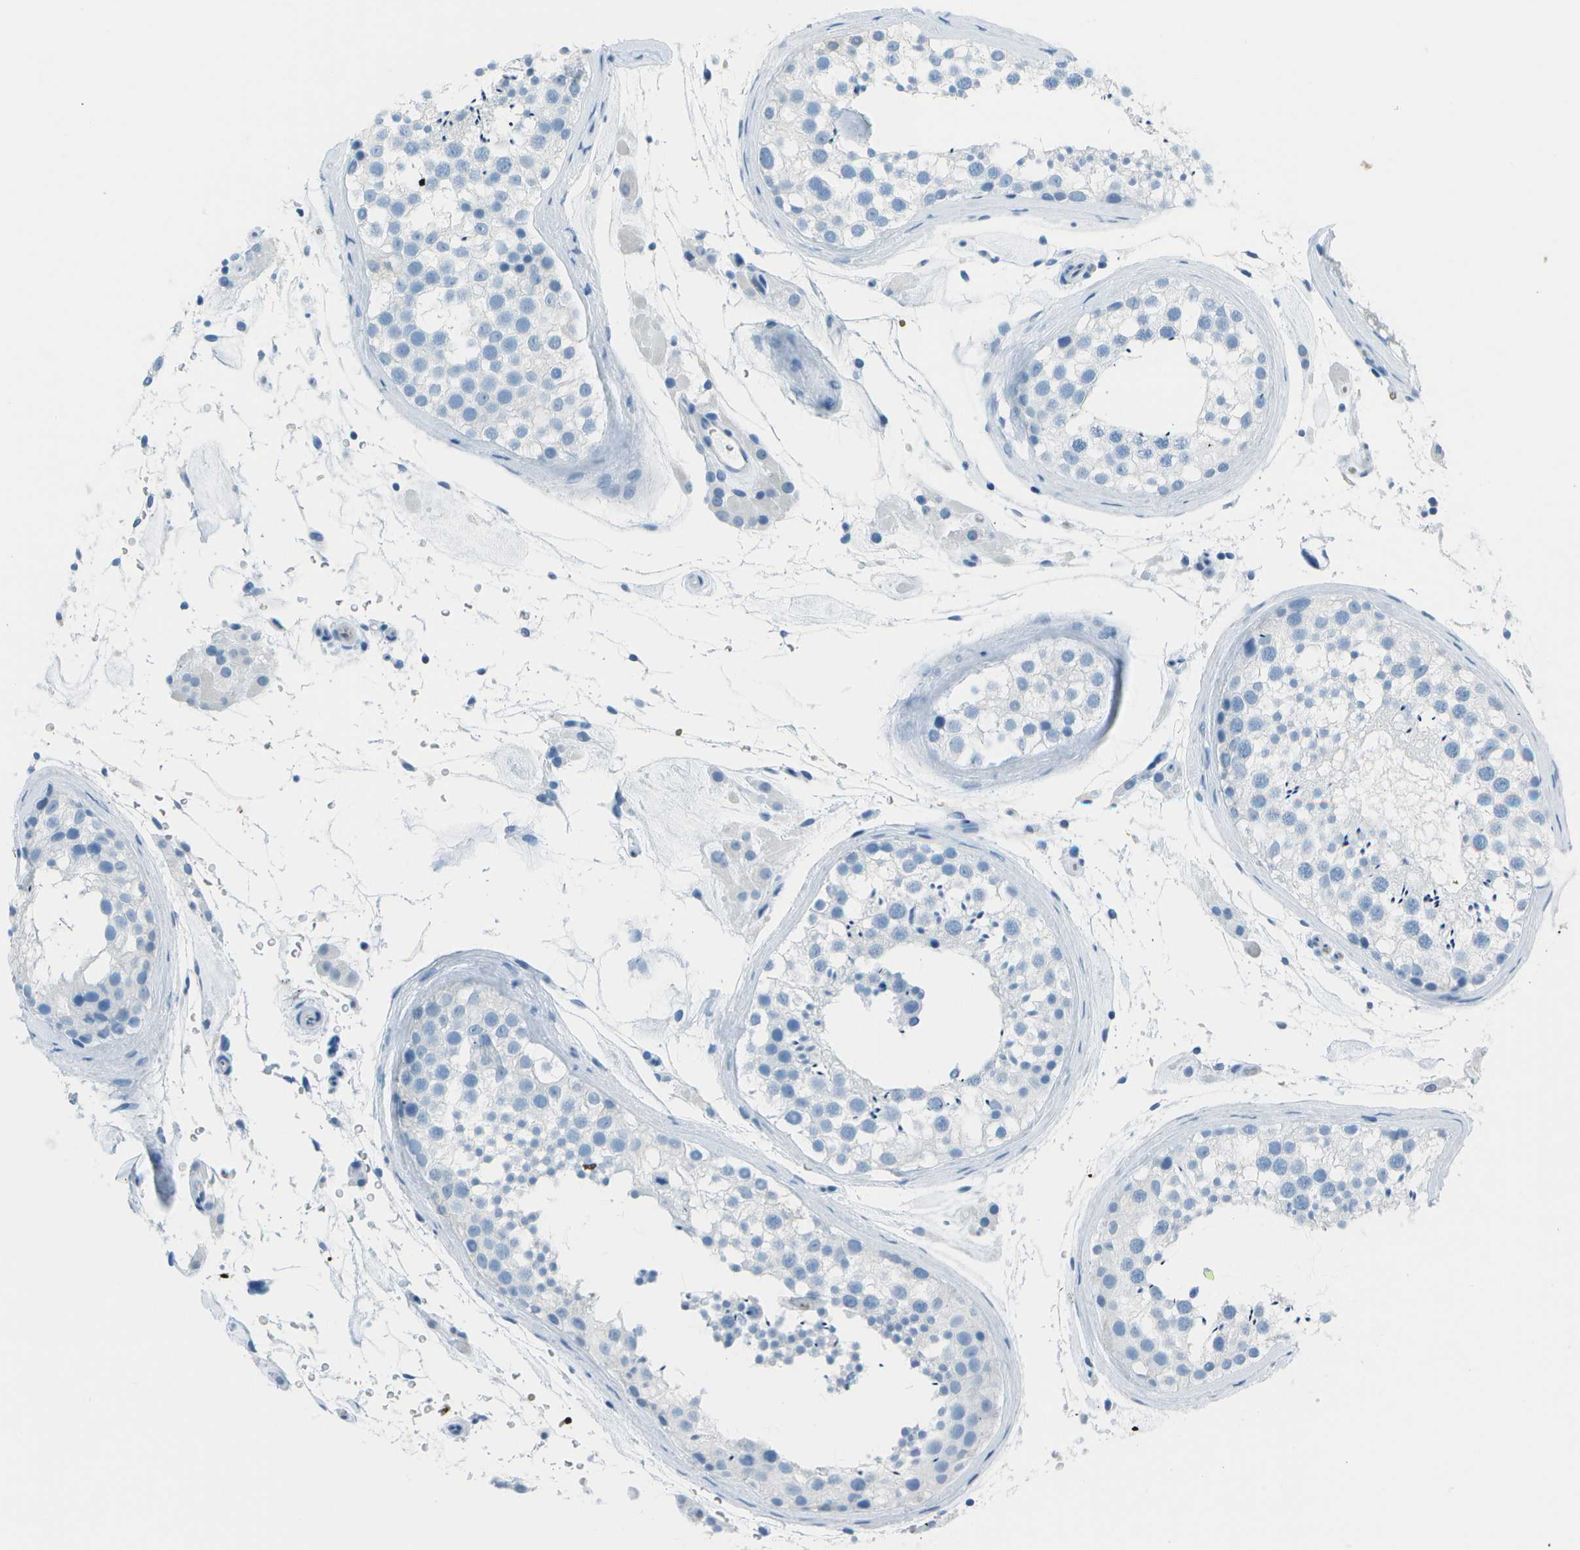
{"staining": {"intensity": "negative", "quantity": "none", "location": "none"}, "tissue": "testis", "cell_type": "Cells in seminiferous ducts", "image_type": "normal", "snomed": [{"axis": "morphology", "description": "Normal tissue, NOS"}, {"axis": "topography", "description": "Testis"}], "caption": "The immunohistochemistry micrograph has no significant expression in cells in seminiferous ducts of testis.", "gene": "ASL", "patient": {"sex": "male", "age": 46}}